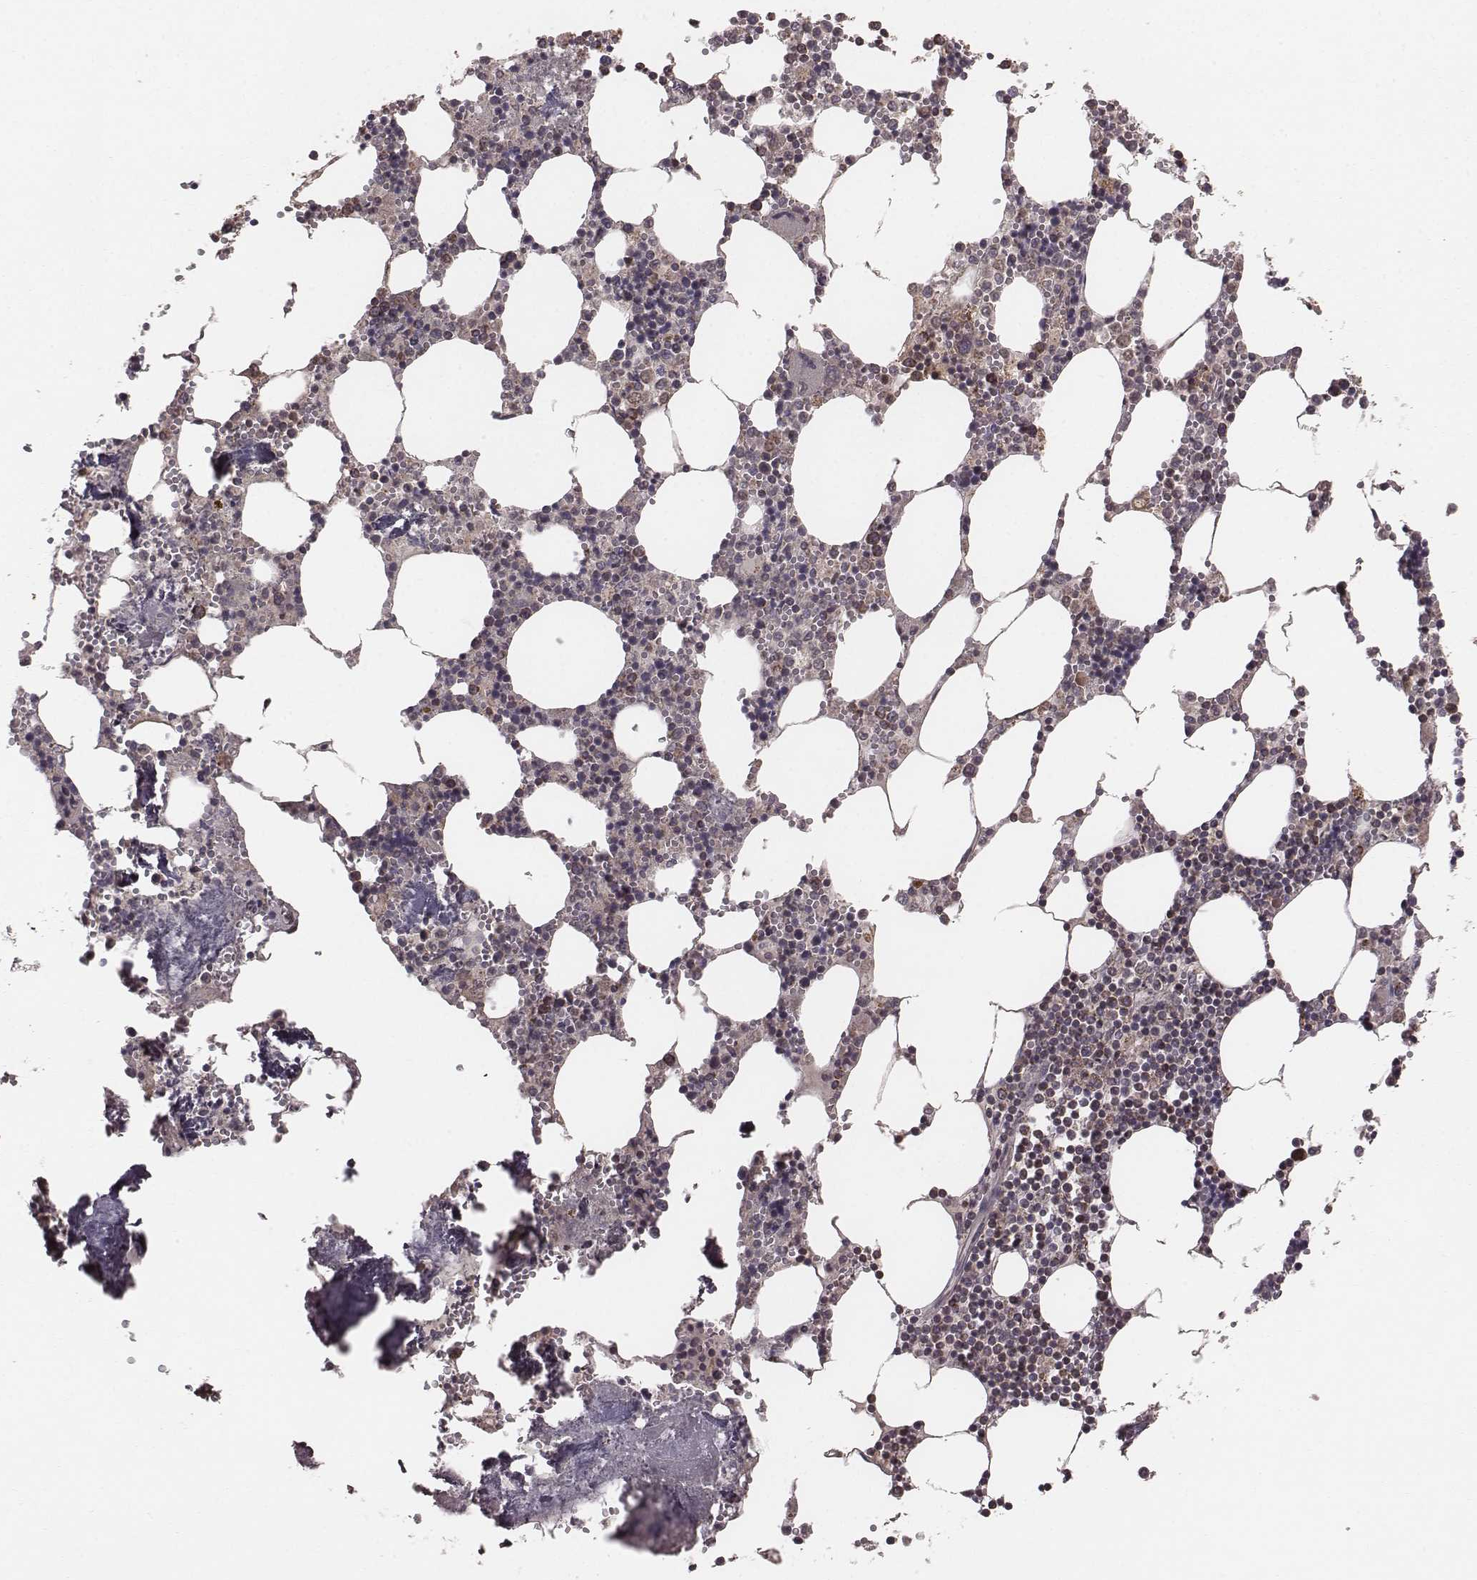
{"staining": {"intensity": "moderate", "quantity": "25%-75%", "location": "cytoplasmic/membranous"}, "tissue": "bone marrow", "cell_type": "Hematopoietic cells", "image_type": "normal", "snomed": [{"axis": "morphology", "description": "Normal tissue, NOS"}, {"axis": "topography", "description": "Bone marrow"}], "caption": "Moderate cytoplasmic/membranous staining for a protein is appreciated in about 25%-75% of hematopoietic cells of normal bone marrow using IHC.", "gene": "PDCD2L", "patient": {"sex": "male", "age": 54}}